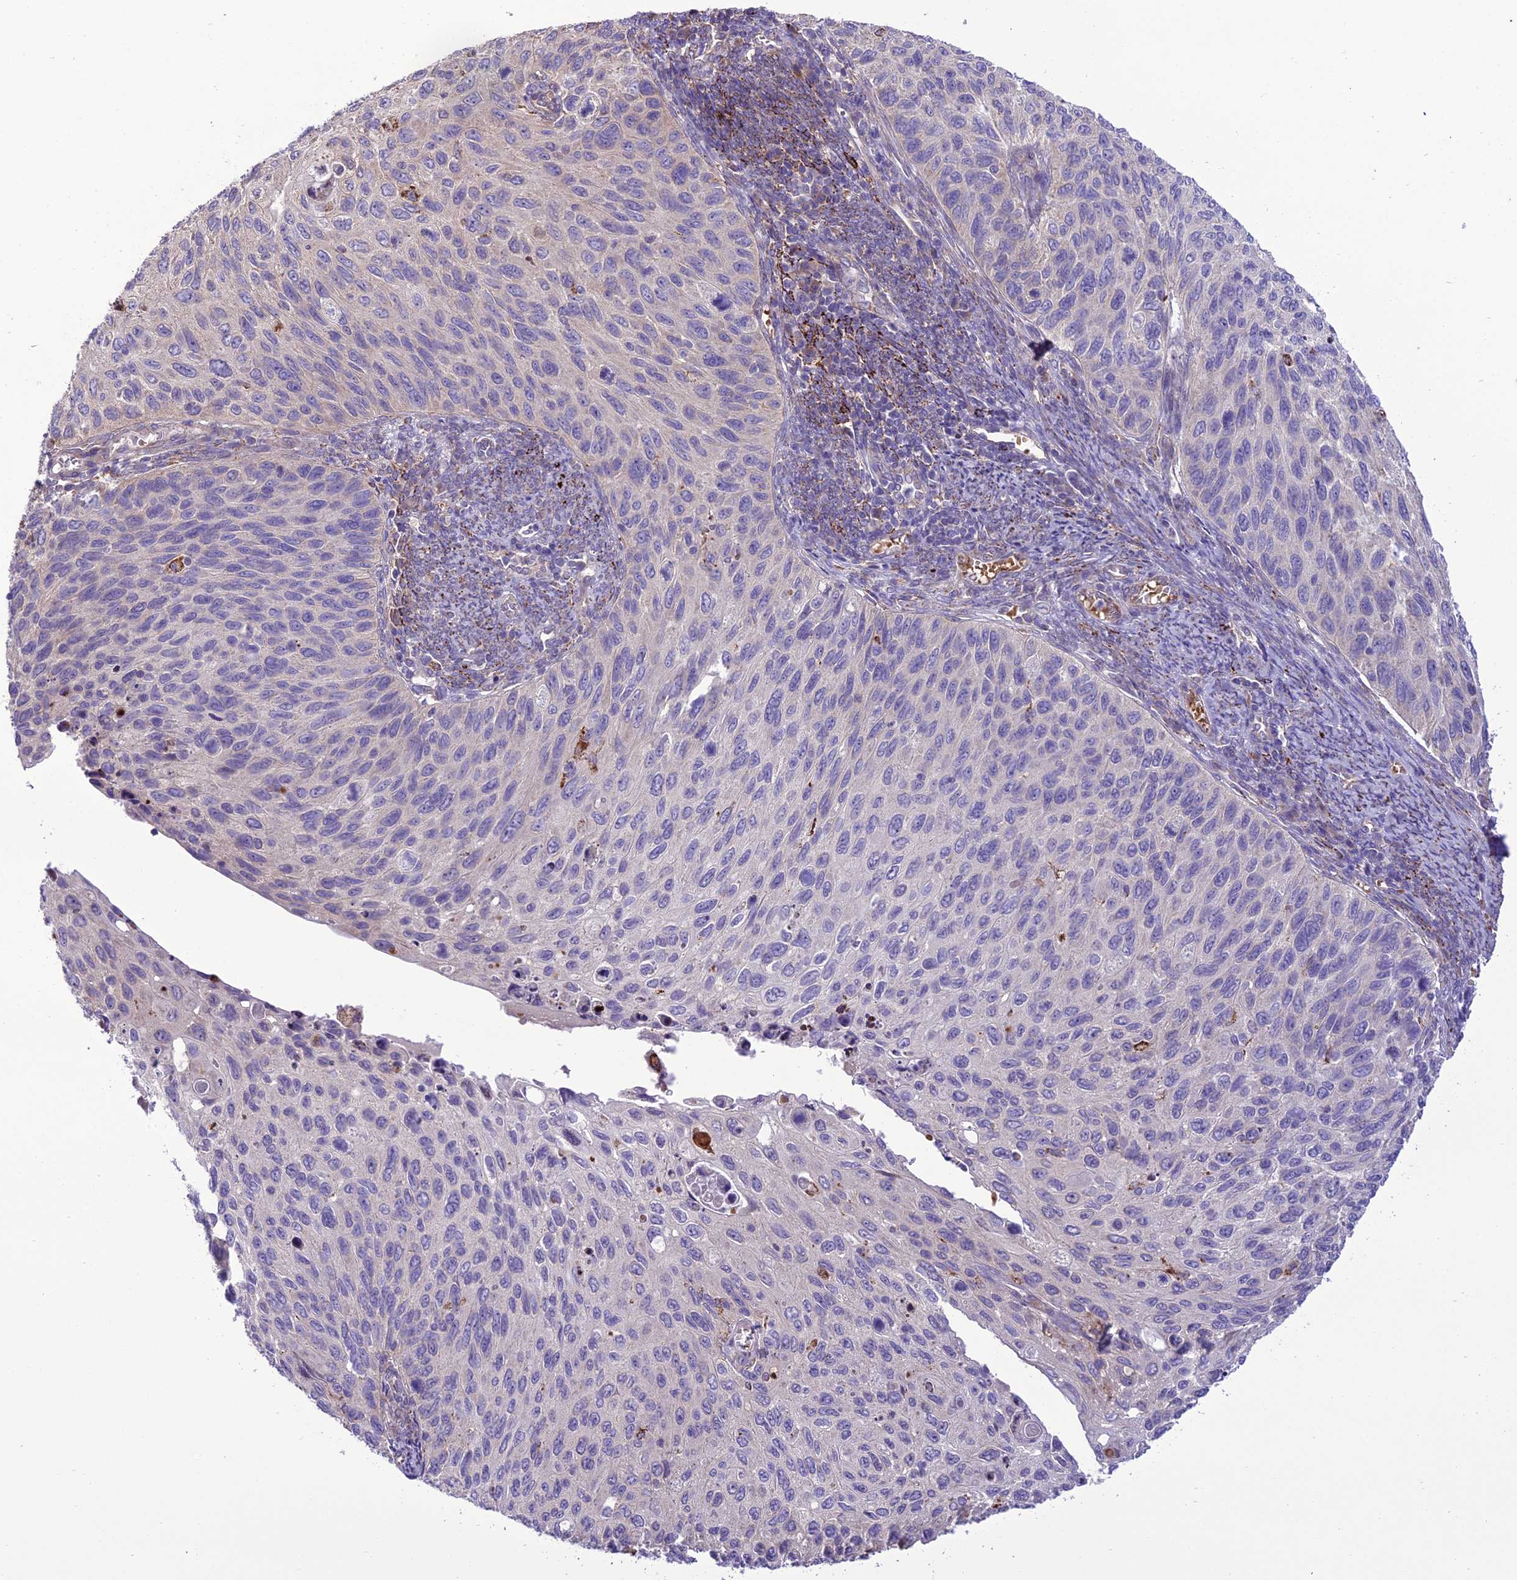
{"staining": {"intensity": "negative", "quantity": "none", "location": "none"}, "tissue": "cervical cancer", "cell_type": "Tumor cells", "image_type": "cancer", "snomed": [{"axis": "morphology", "description": "Squamous cell carcinoma, NOS"}, {"axis": "topography", "description": "Cervix"}], "caption": "High magnification brightfield microscopy of cervical cancer stained with DAB (brown) and counterstained with hematoxylin (blue): tumor cells show no significant positivity. The staining is performed using DAB brown chromogen with nuclei counter-stained in using hematoxylin.", "gene": "TBC1D24", "patient": {"sex": "female", "age": 70}}